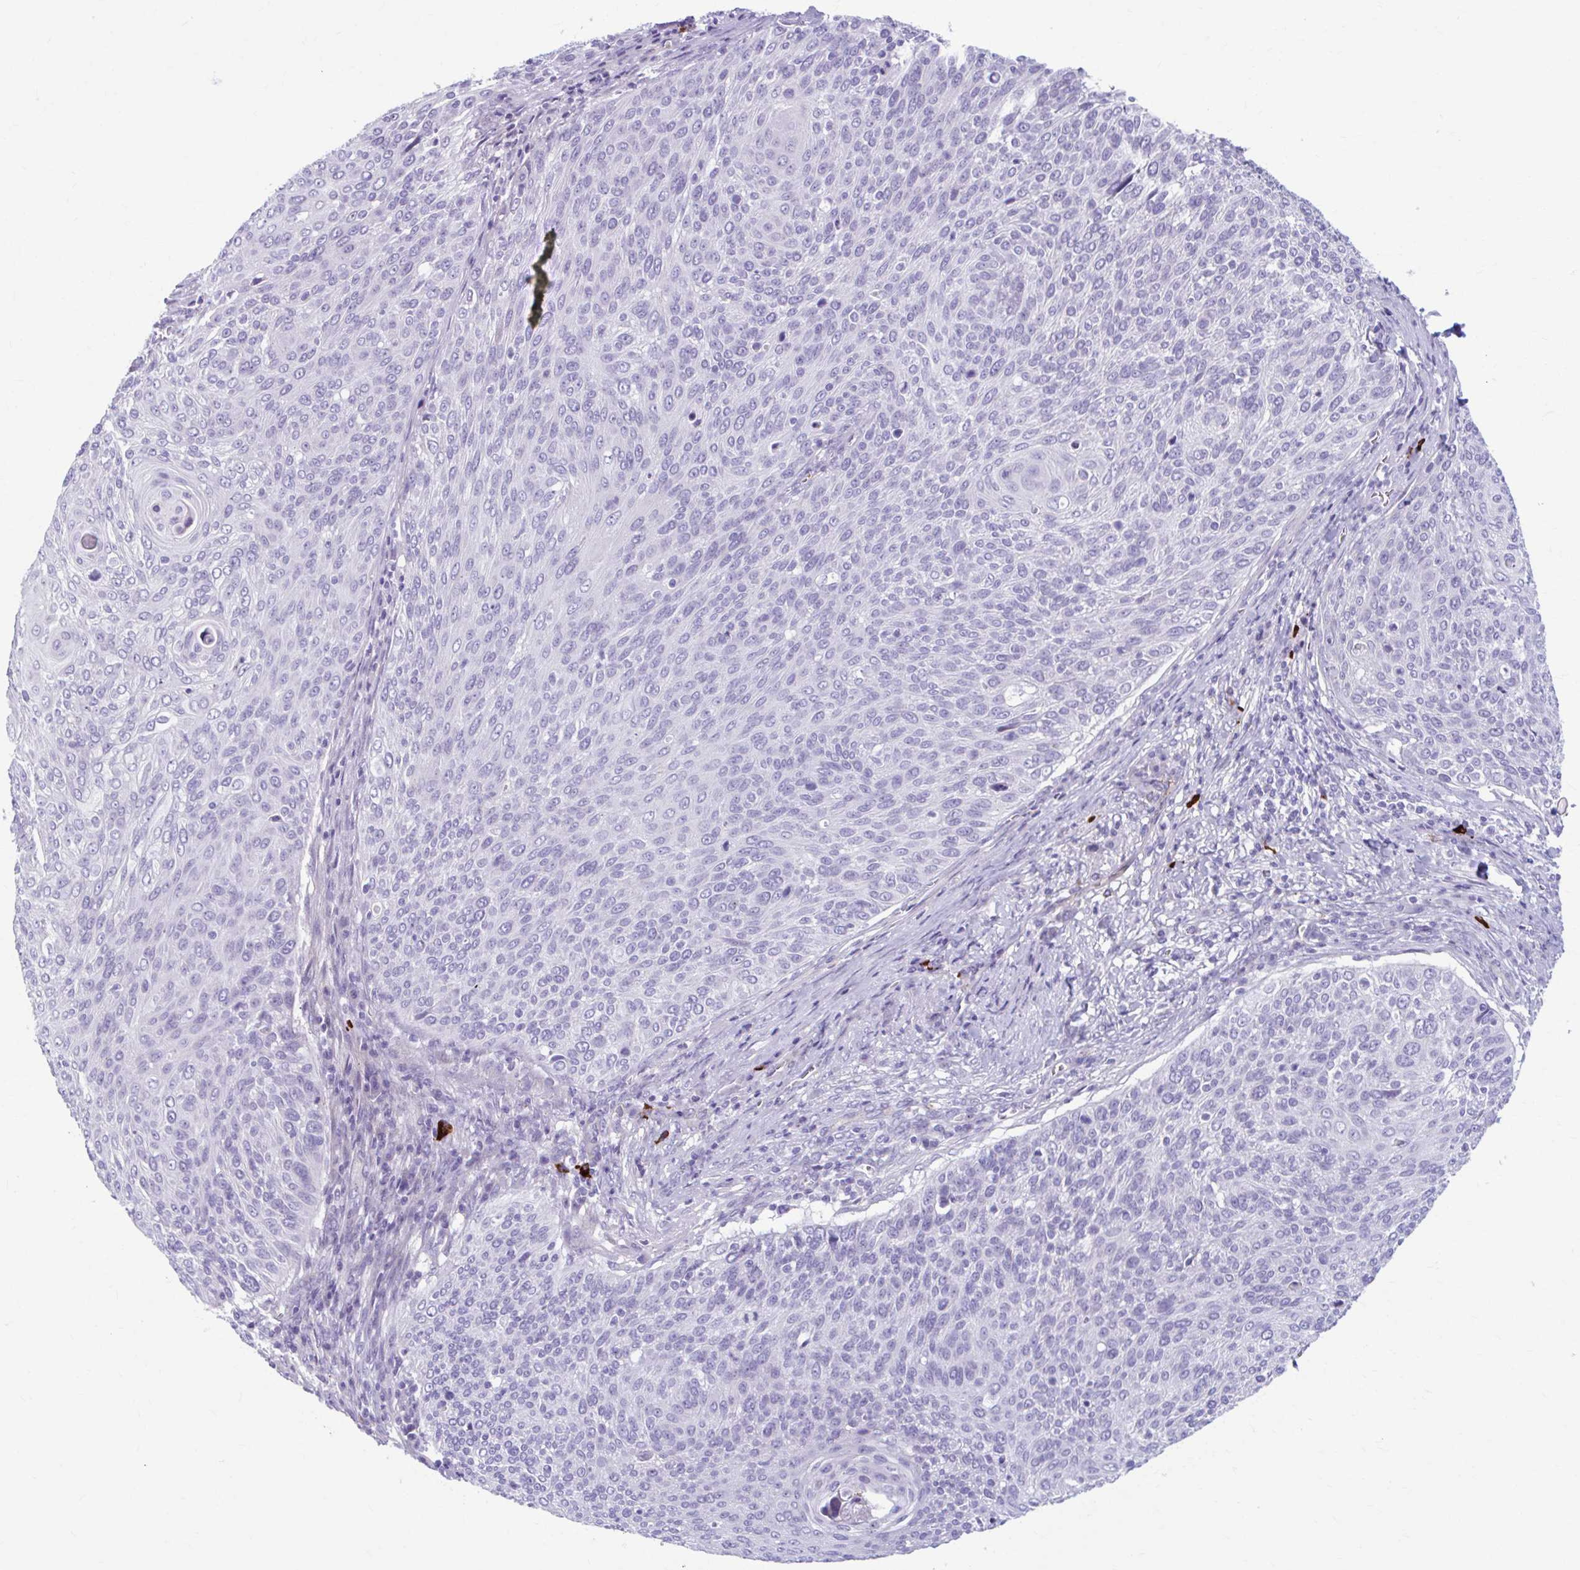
{"staining": {"intensity": "negative", "quantity": "none", "location": "none"}, "tissue": "cervical cancer", "cell_type": "Tumor cells", "image_type": "cancer", "snomed": [{"axis": "morphology", "description": "Squamous cell carcinoma, NOS"}, {"axis": "topography", "description": "Cervix"}], "caption": "Micrograph shows no significant protein staining in tumor cells of squamous cell carcinoma (cervical). (Brightfield microscopy of DAB immunohistochemistry (IHC) at high magnification).", "gene": "C12orf71", "patient": {"sex": "female", "age": 31}}